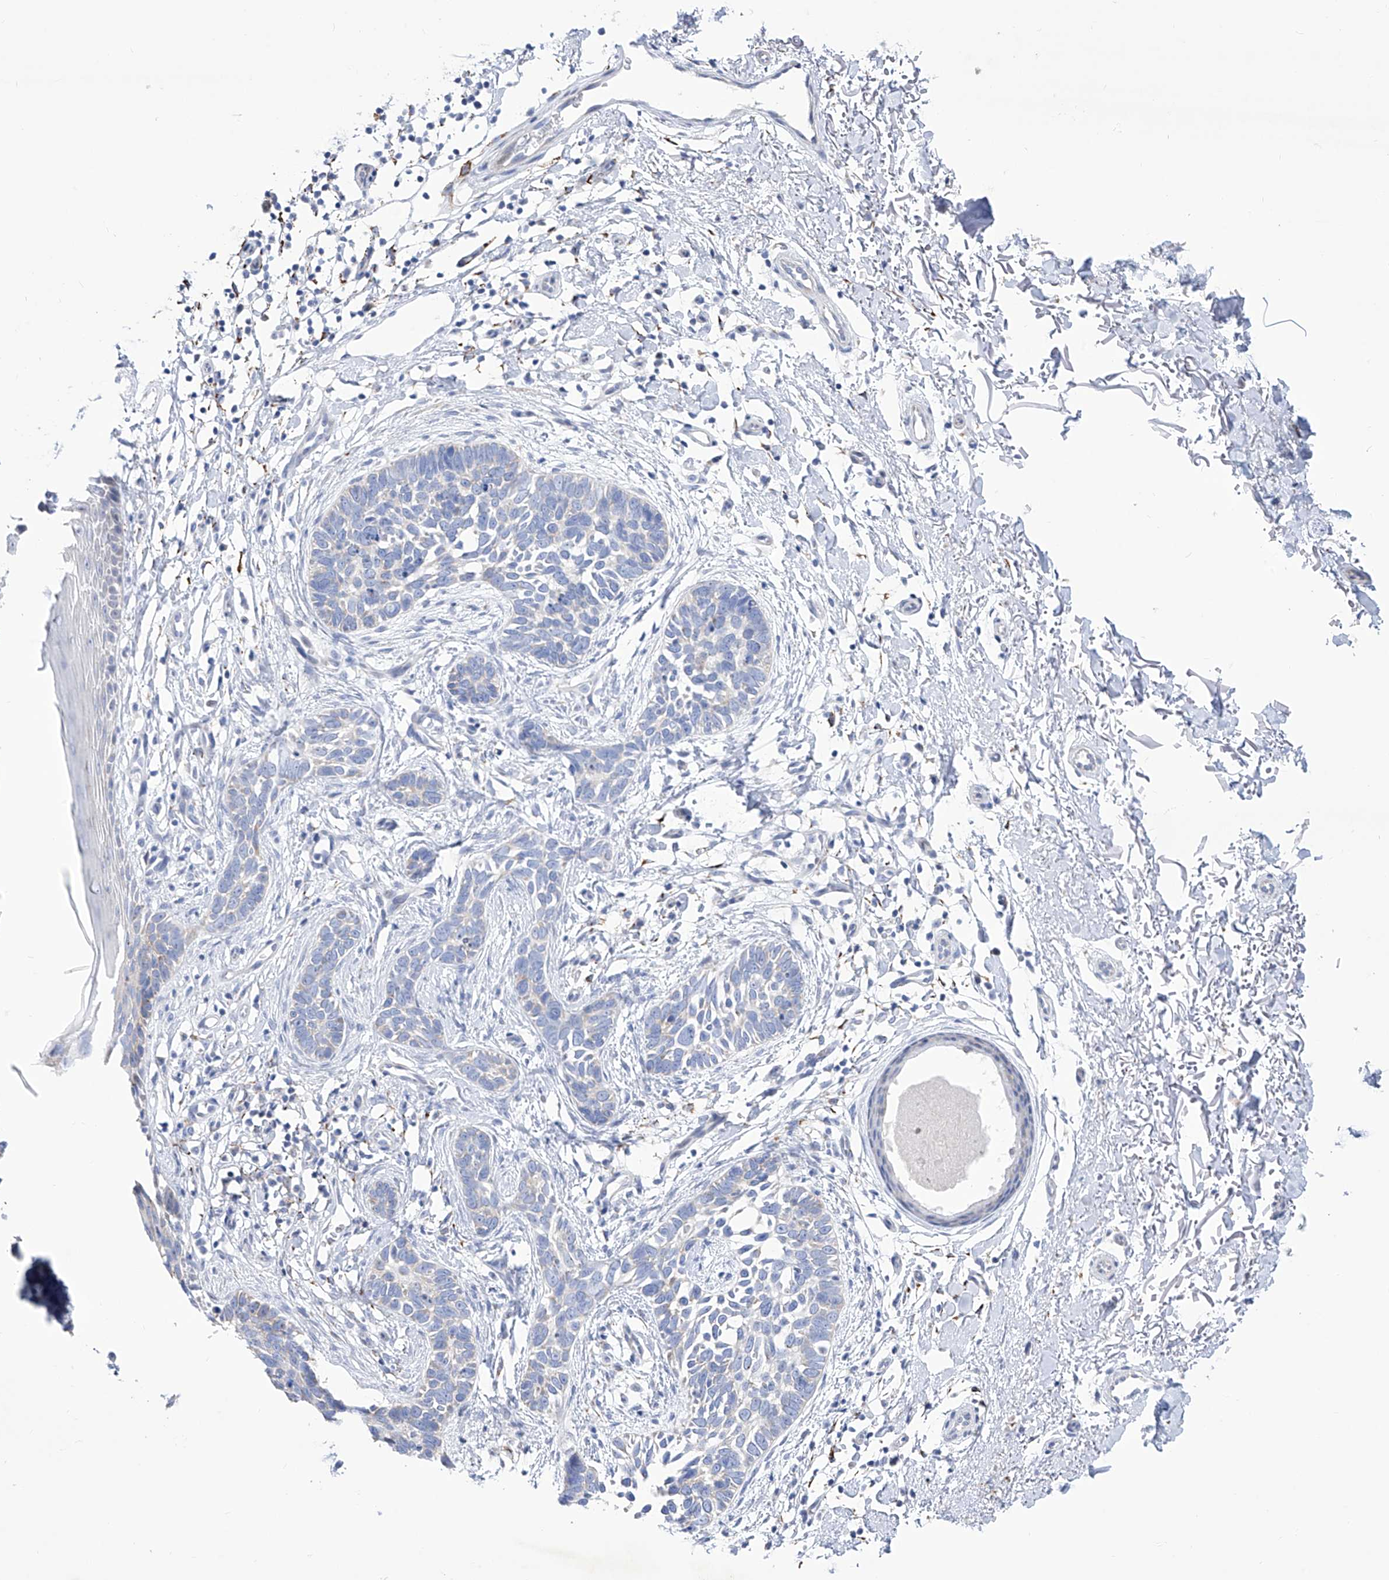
{"staining": {"intensity": "negative", "quantity": "none", "location": "none"}, "tissue": "skin cancer", "cell_type": "Tumor cells", "image_type": "cancer", "snomed": [{"axis": "morphology", "description": "Normal tissue, NOS"}, {"axis": "morphology", "description": "Basal cell carcinoma"}, {"axis": "topography", "description": "Skin"}], "caption": "Histopathology image shows no significant protein expression in tumor cells of skin cancer.", "gene": "C1orf87", "patient": {"sex": "male", "age": 77}}